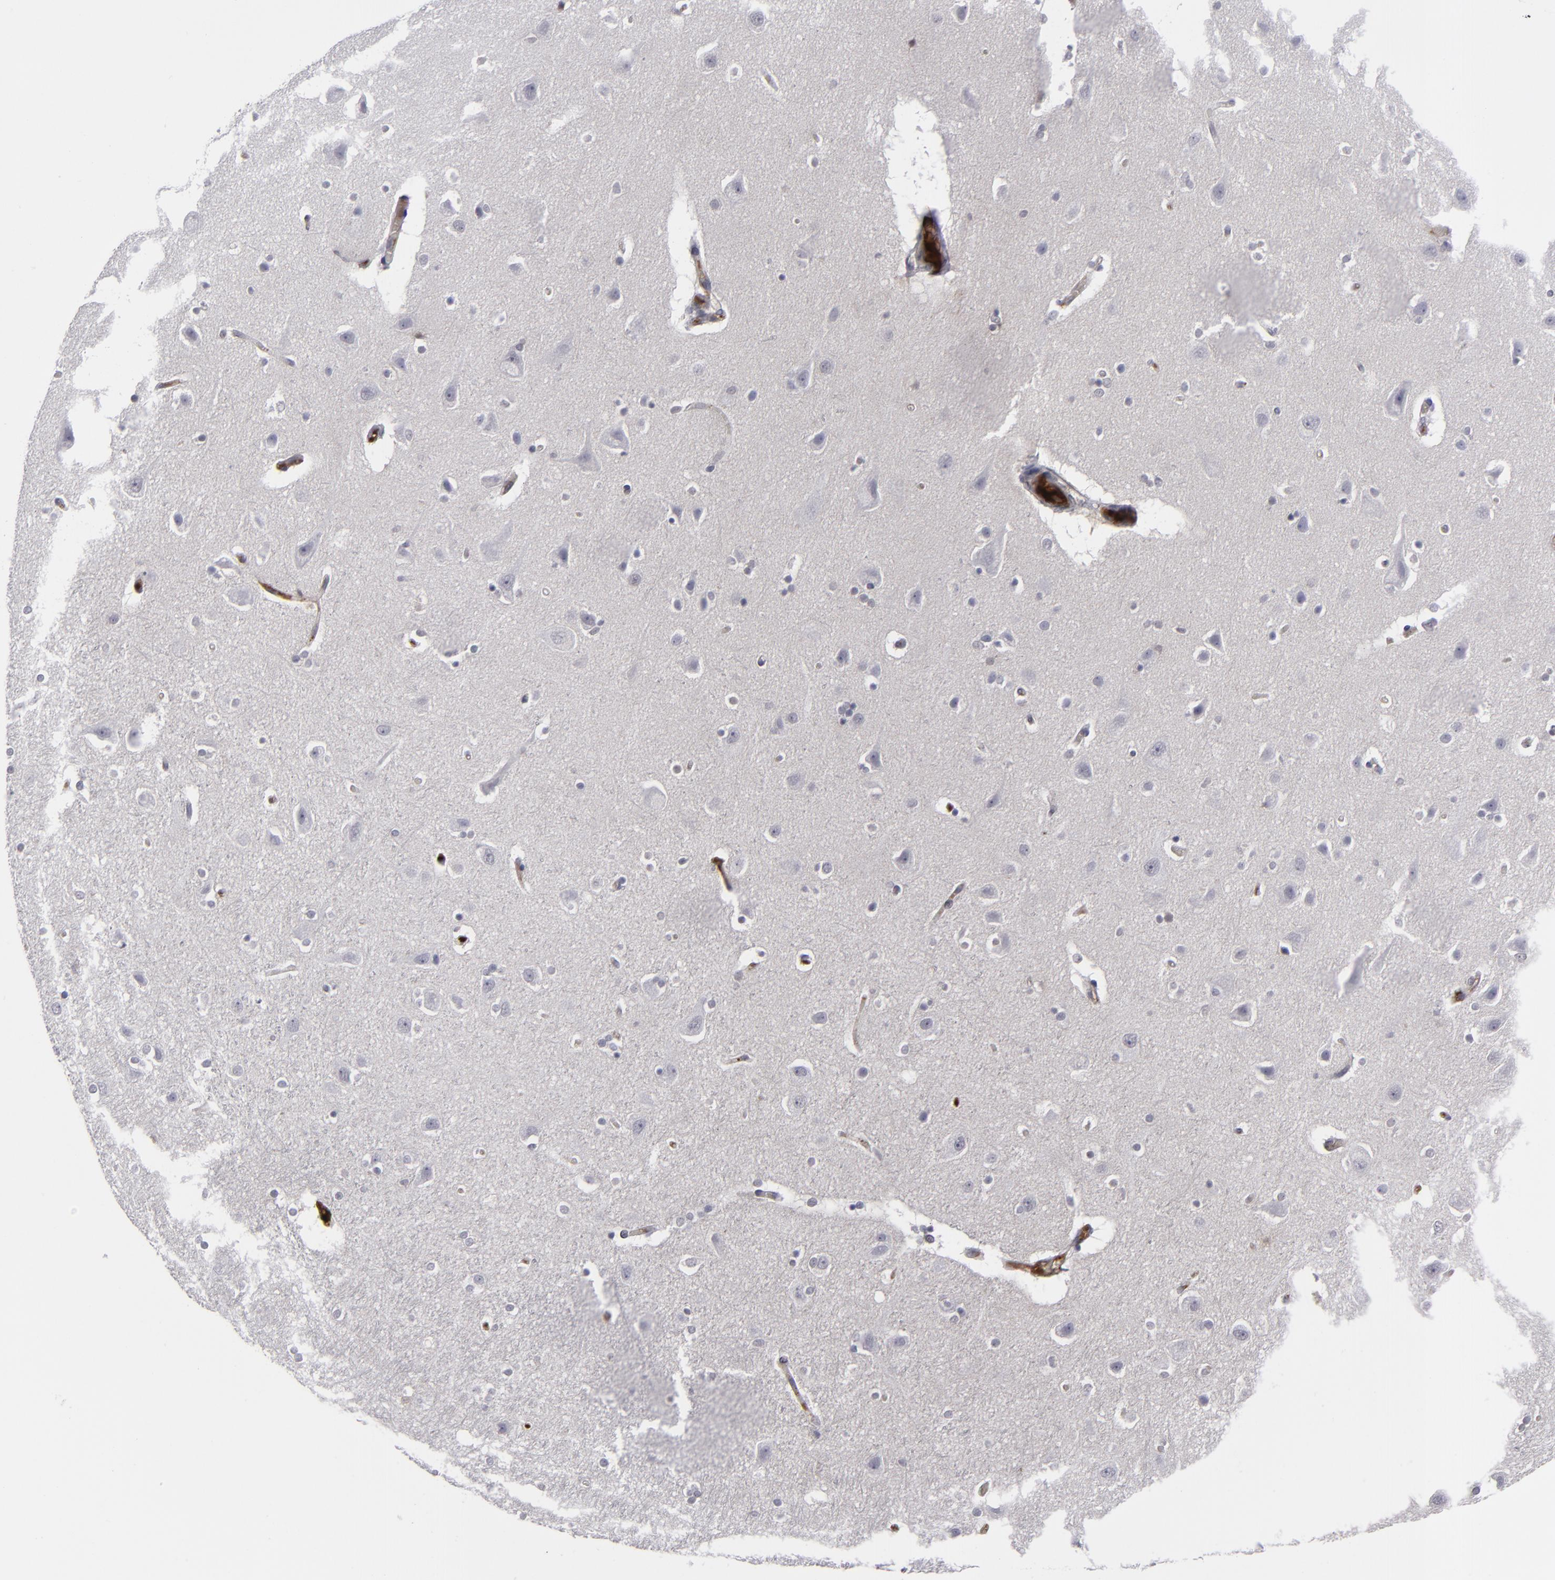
{"staining": {"intensity": "negative", "quantity": "none", "location": "none"}, "tissue": "caudate", "cell_type": "Glial cells", "image_type": "normal", "snomed": [{"axis": "morphology", "description": "Normal tissue, NOS"}, {"axis": "topography", "description": "Lateral ventricle wall"}], "caption": "Glial cells are negative for brown protein staining in normal caudate. The staining is performed using DAB brown chromogen with nuclei counter-stained in using hematoxylin.", "gene": "LRG1", "patient": {"sex": "female", "age": 54}}